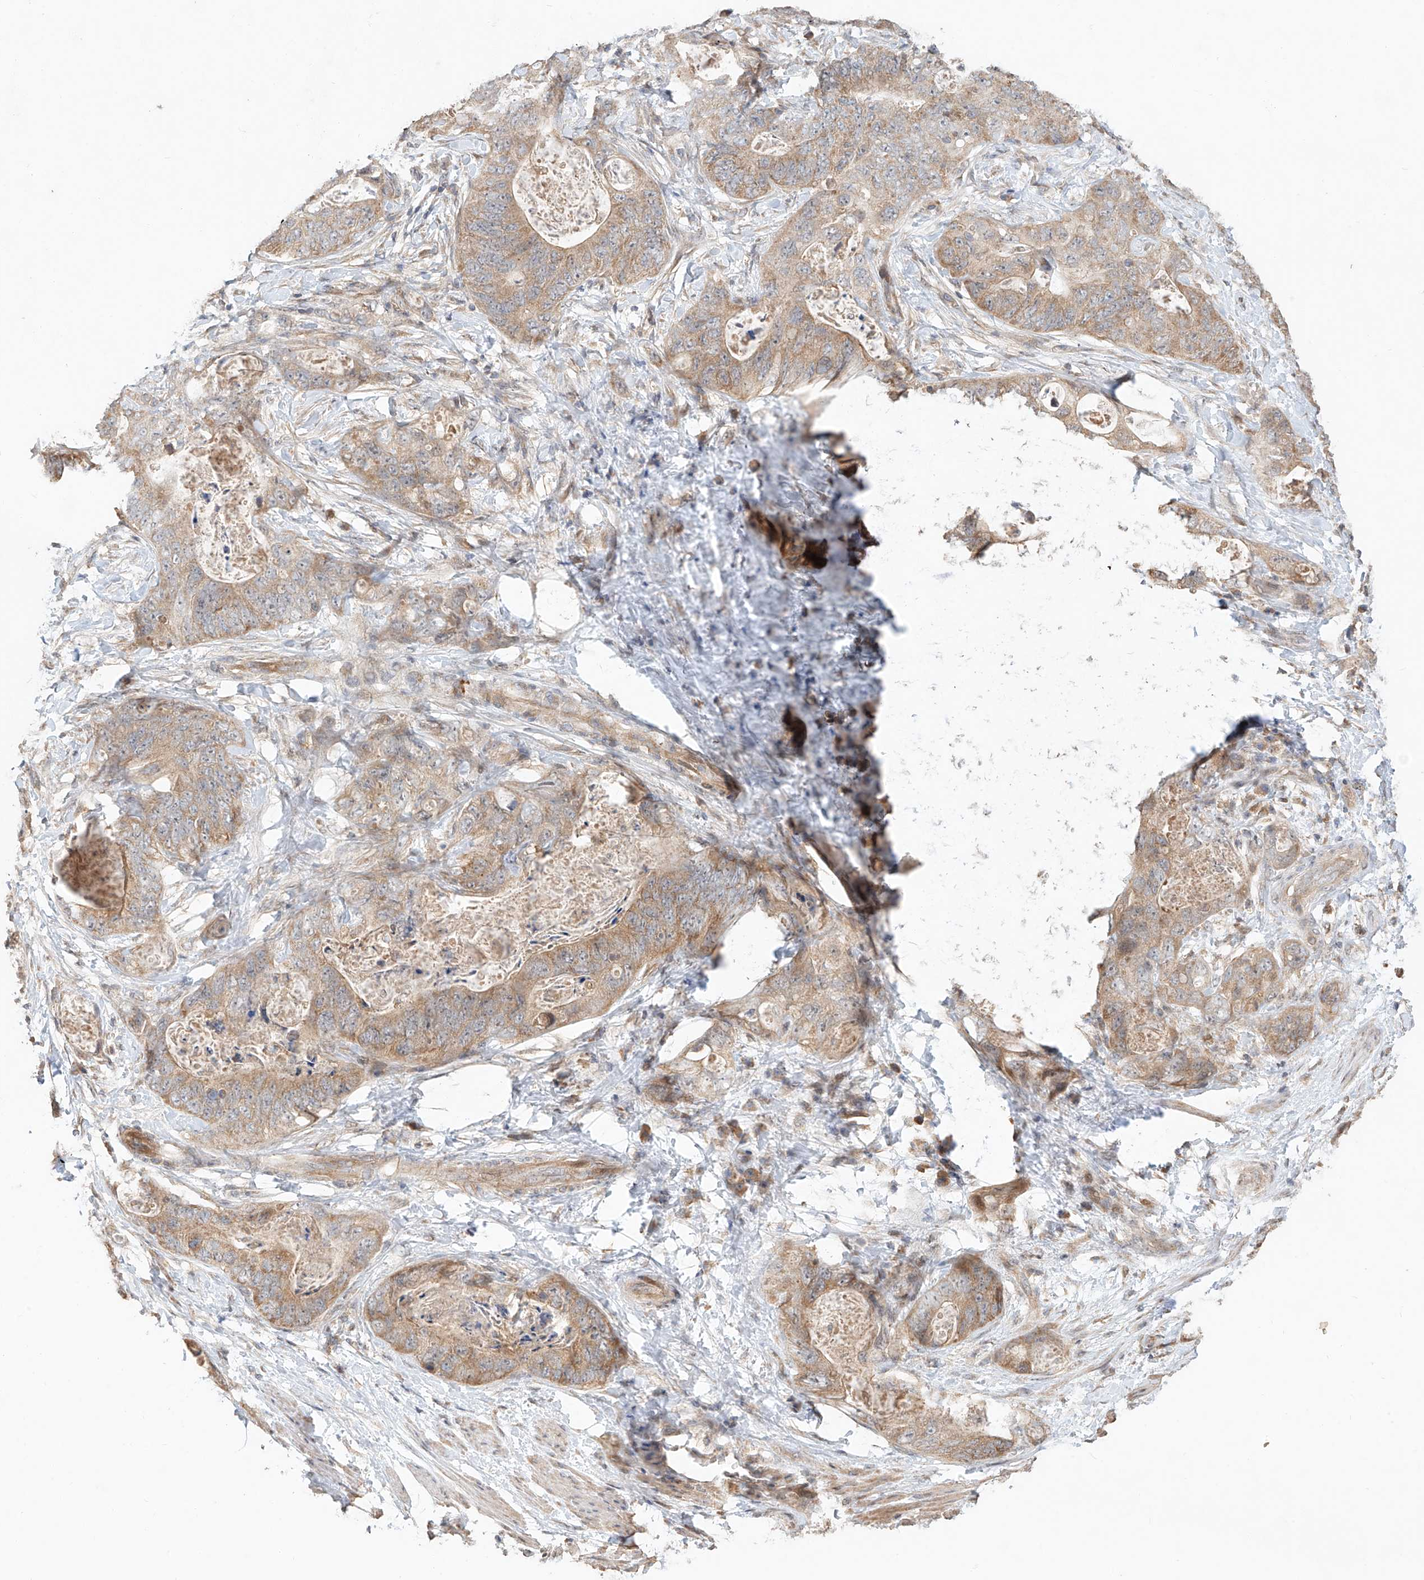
{"staining": {"intensity": "moderate", "quantity": ">75%", "location": "cytoplasmic/membranous"}, "tissue": "stomach cancer", "cell_type": "Tumor cells", "image_type": "cancer", "snomed": [{"axis": "morphology", "description": "Adenocarcinoma, NOS"}, {"axis": "topography", "description": "Stomach"}], "caption": "Tumor cells reveal medium levels of moderate cytoplasmic/membranous staining in about >75% of cells in stomach adenocarcinoma. The protein is shown in brown color, while the nuclei are stained blue.", "gene": "TMEM61", "patient": {"sex": "female", "age": 89}}